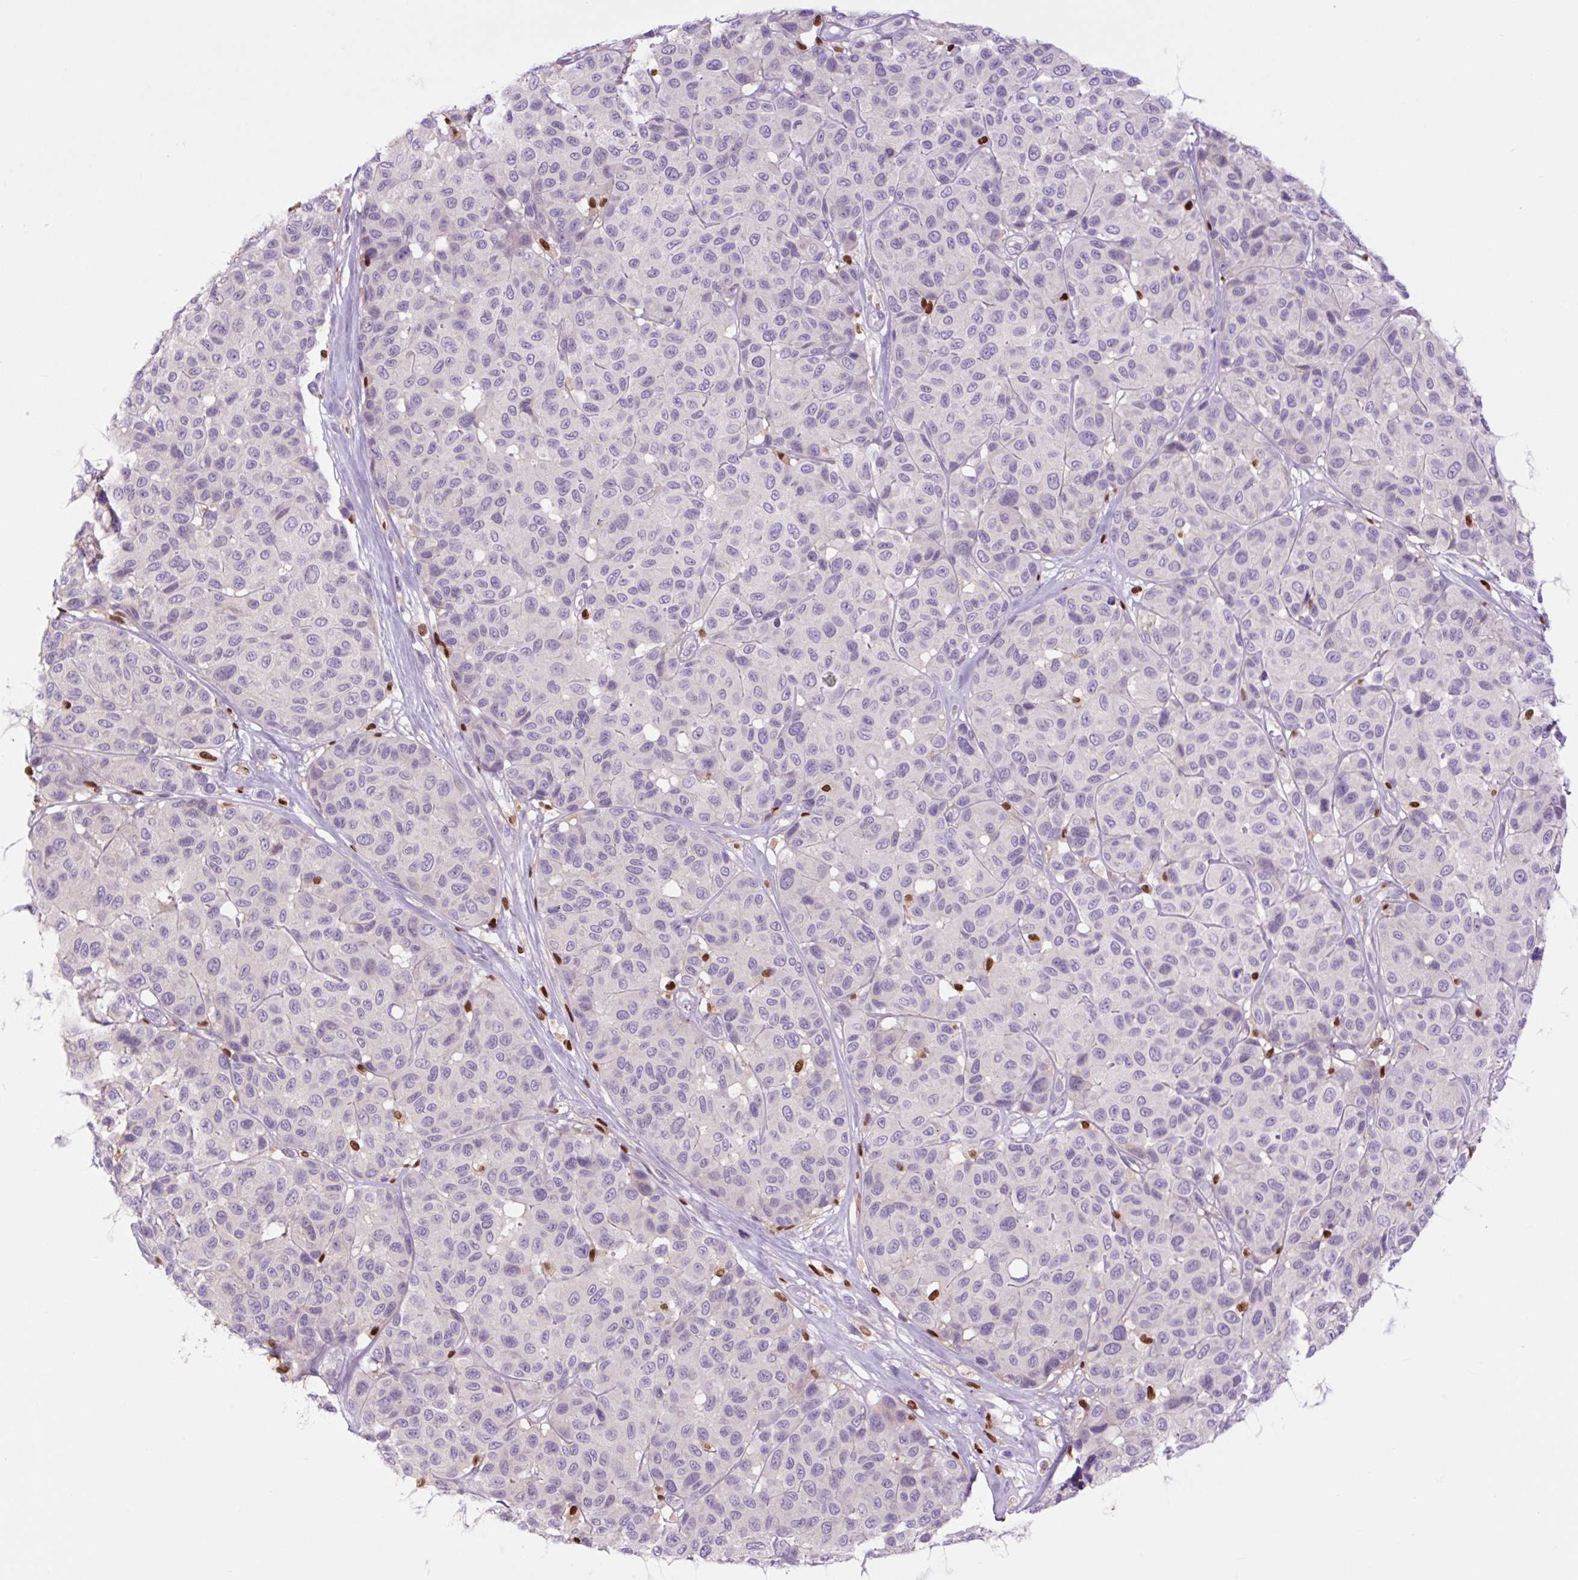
{"staining": {"intensity": "negative", "quantity": "none", "location": "none"}, "tissue": "melanoma", "cell_type": "Tumor cells", "image_type": "cancer", "snomed": [{"axis": "morphology", "description": "Malignant melanoma, NOS"}, {"axis": "topography", "description": "Skin"}], "caption": "An immunohistochemistry image of malignant melanoma is shown. There is no staining in tumor cells of malignant melanoma.", "gene": "SPI1", "patient": {"sex": "female", "age": 66}}